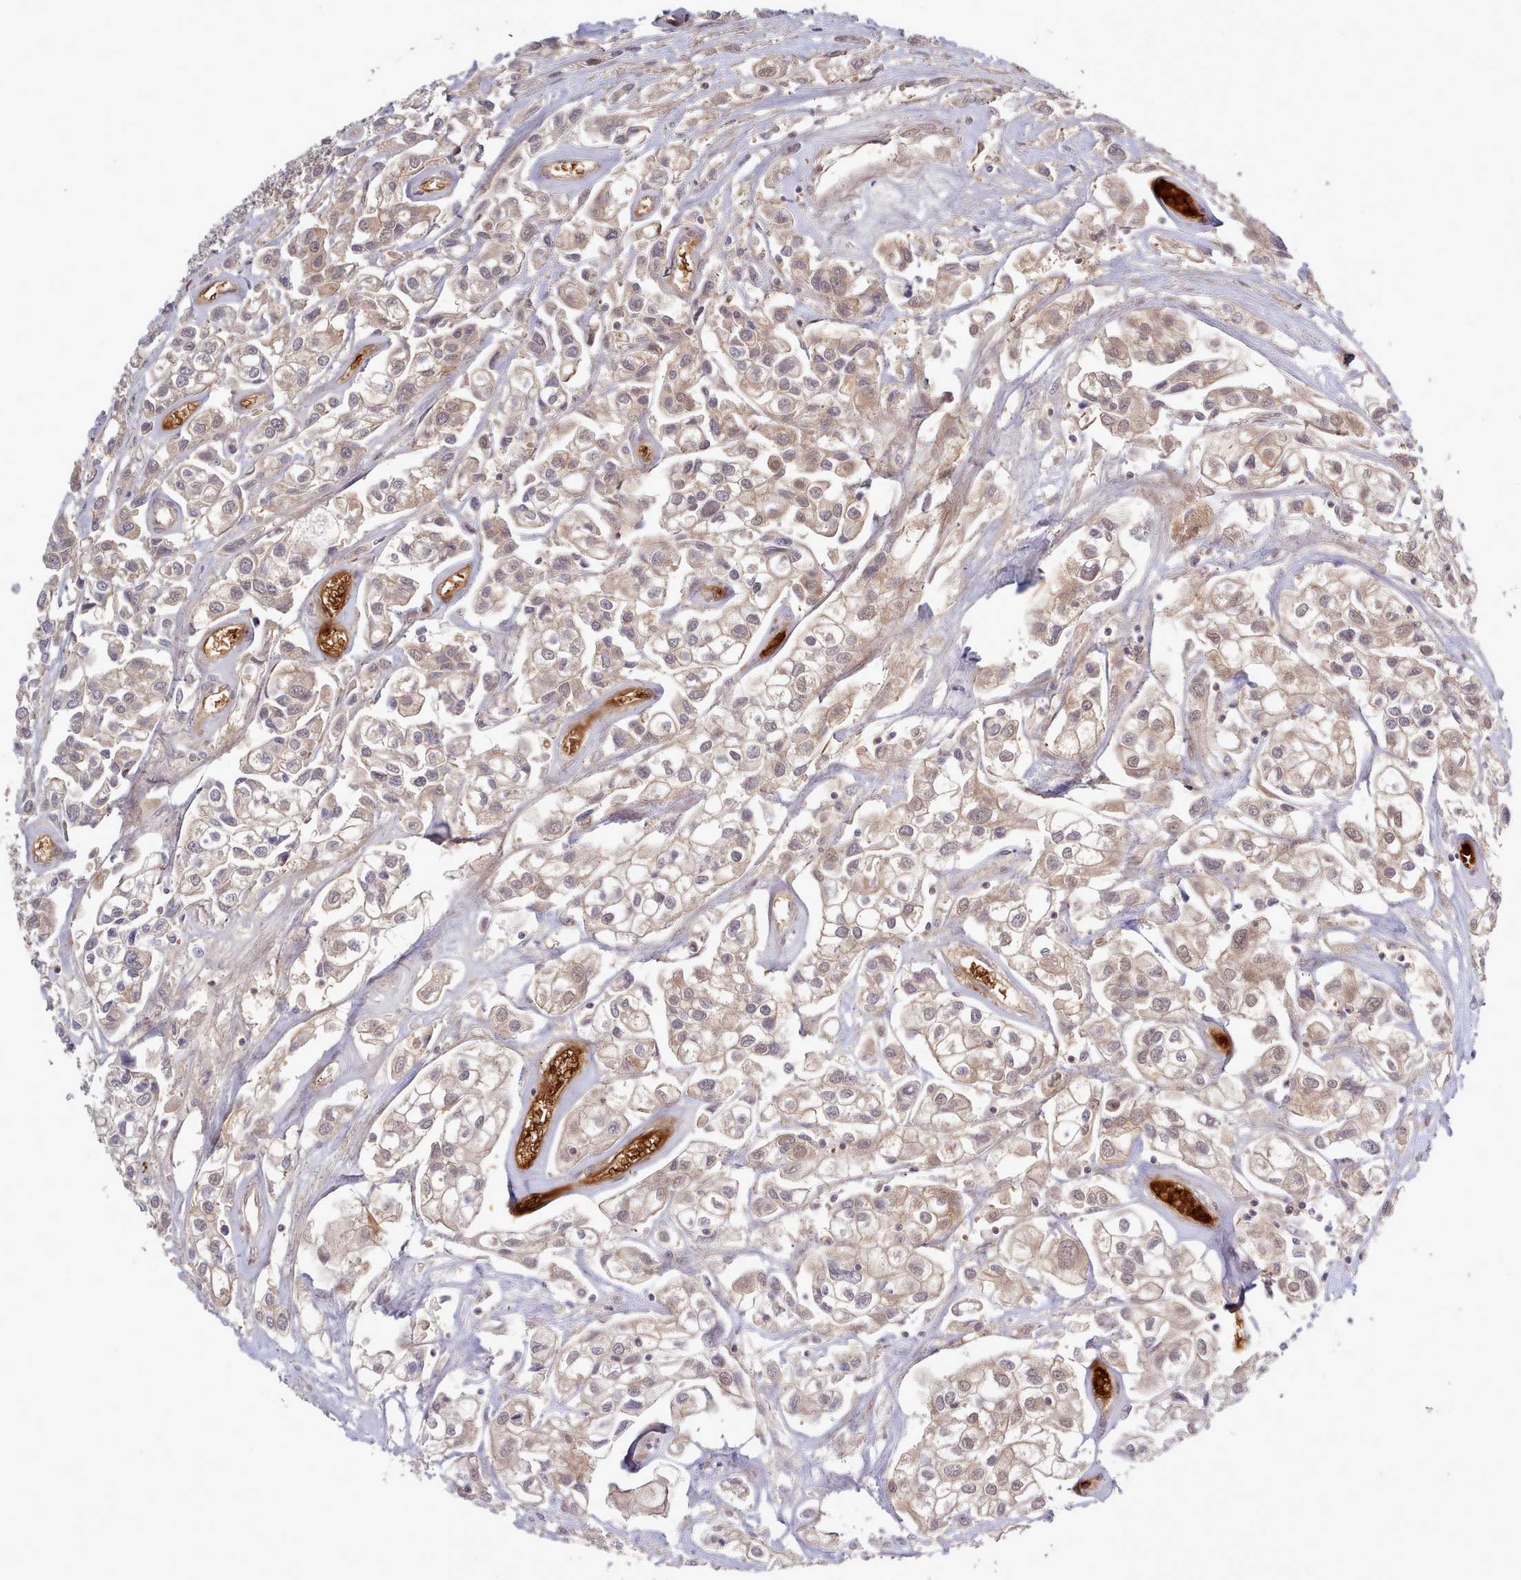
{"staining": {"intensity": "weak", "quantity": "25%-75%", "location": "cytoplasmic/membranous"}, "tissue": "urothelial cancer", "cell_type": "Tumor cells", "image_type": "cancer", "snomed": [{"axis": "morphology", "description": "Urothelial carcinoma, High grade"}, {"axis": "topography", "description": "Urinary bladder"}], "caption": "A photomicrograph showing weak cytoplasmic/membranous positivity in about 25%-75% of tumor cells in urothelial cancer, as visualized by brown immunohistochemical staining.", "gene": "UBE2G1", "patient": {"sex": "male", "age": 67}}